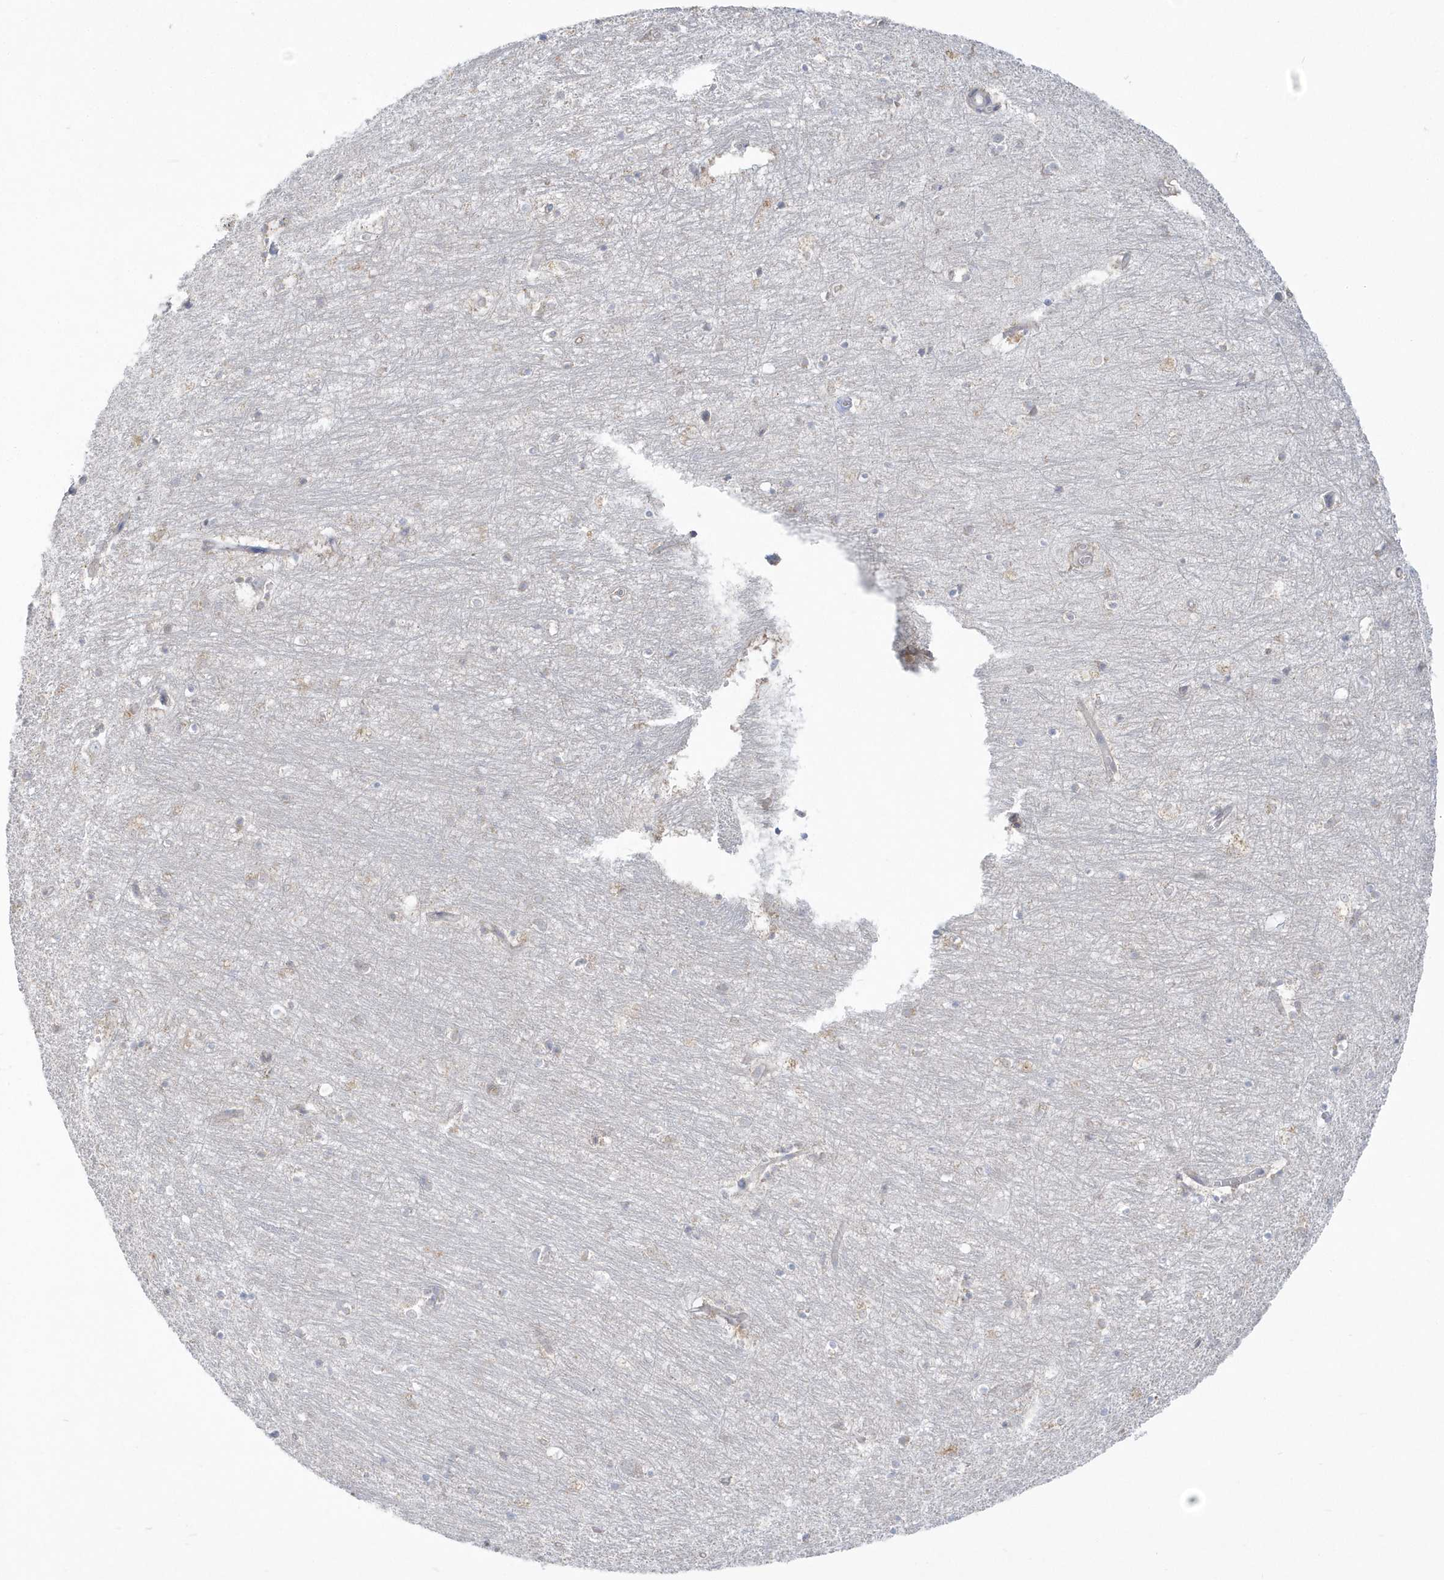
{"staining": {"intensity": "negative", "quantity": "none", "location": "none"}, "tissue": "hippocampus", "cell_type": "Glial cells", "image_type": "normal", "snomed": [{"axis": "morphology", "description": "Normal tissue, NOS"}, {"axis": "topography", "description": "Hippocampus"}], "caption": "Immunohistochemistry (IHC) of unremarkable hippocampus displays no positivity in glial cells.", "gene": "PCBD1", "patient": {"sex": "female", "age": 64}}